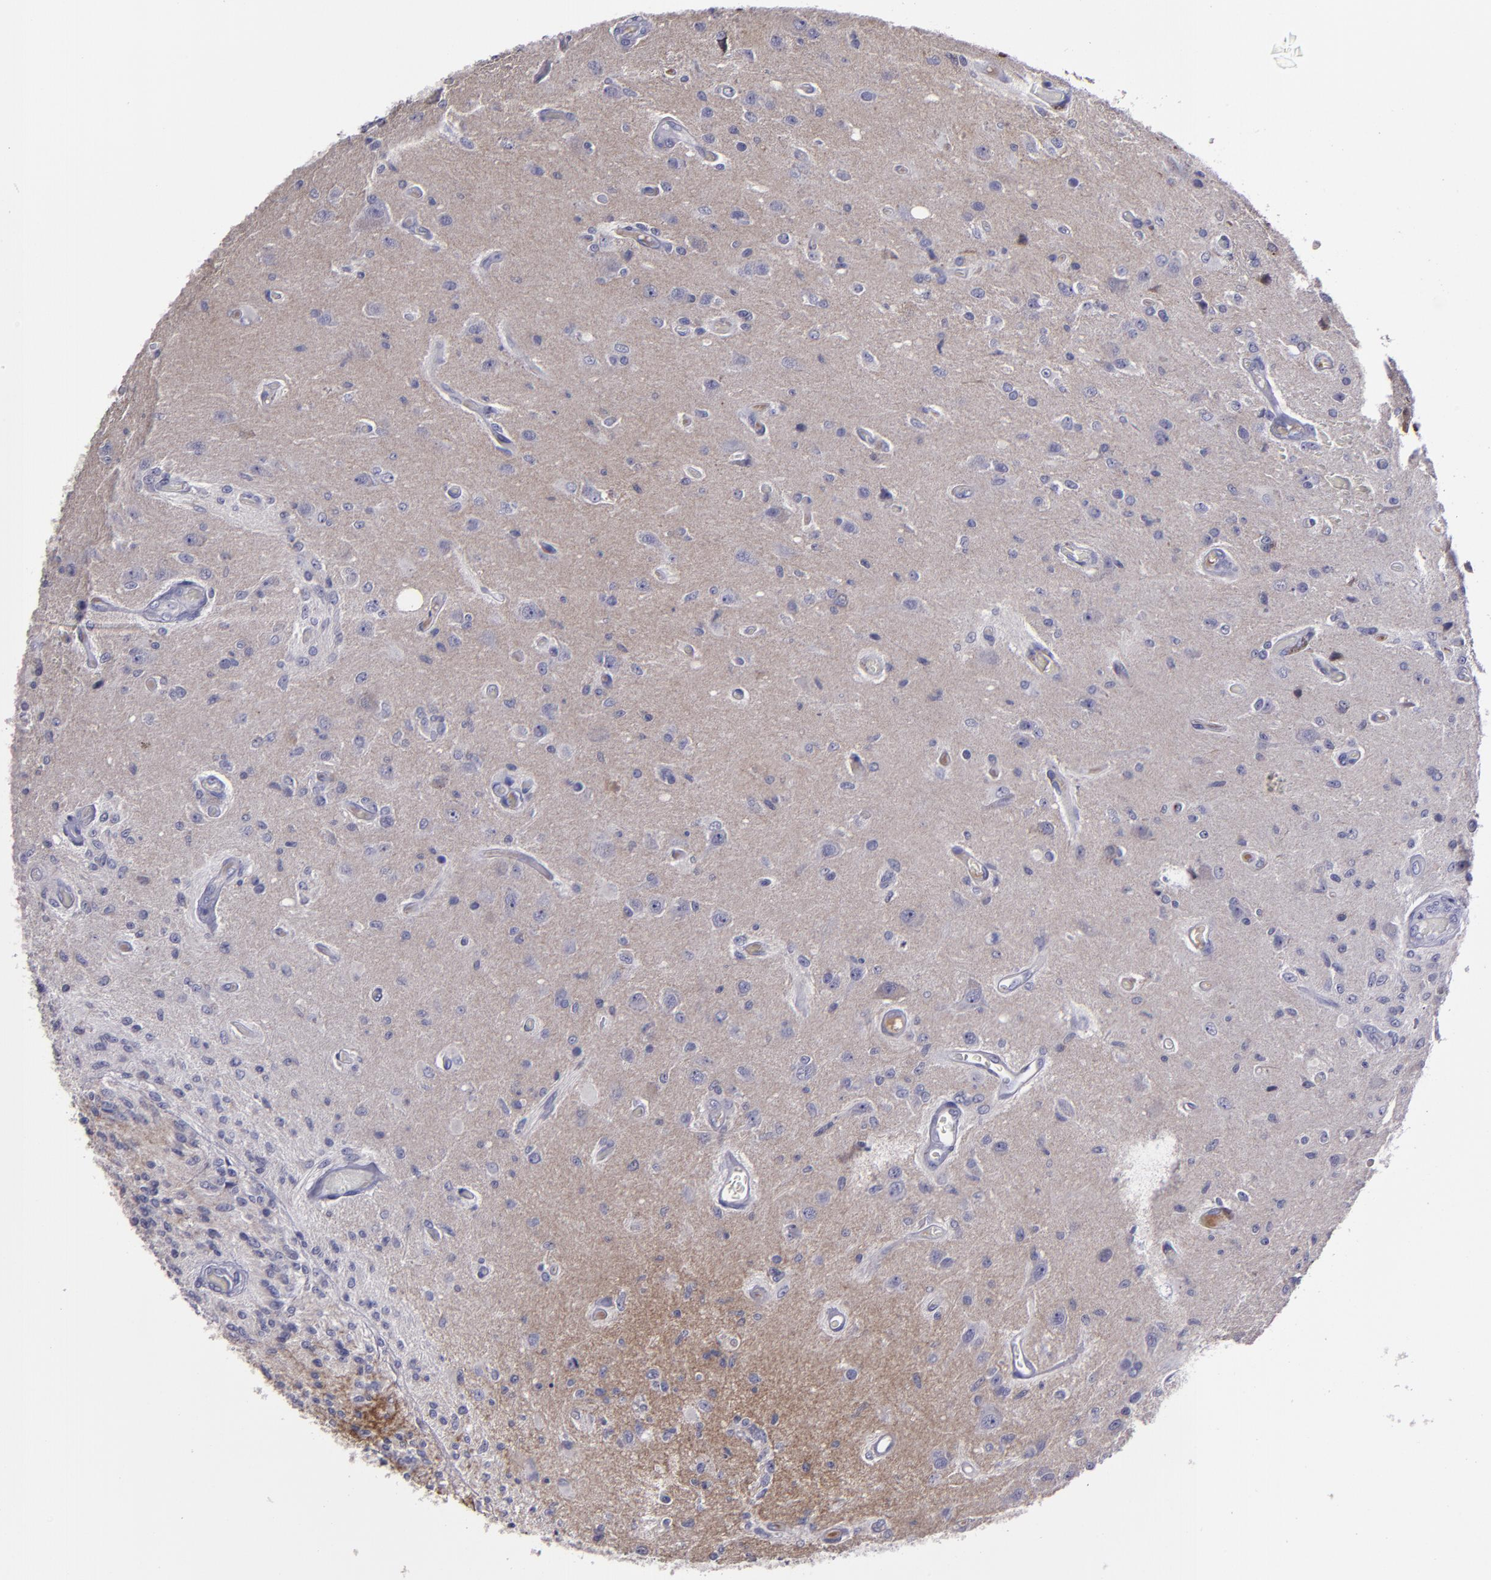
{"staining": {"intensity": "weak", "quantity": "25%-75%", "location": "cytoplasmic/membranous"}, "tissue": "glioma", "cell_type": "Tumor cells", "image_type": "cancer", "snomed": [{"axis": "morphology", "description": "Normal tissue, NOS"}, {"axis": "morphology", "description": "Glioma, malignant, High grade"}, {"axis": "topography", "description": "Cerebral cortex"}], "caption": "Immunohistochemical staining of high-grade glioma (malignant) shows low levels of weak cytoplasmic/membranous positivity in about 25%-75% of tumor cells.", "gene": "MASP1", "patient": {"sex": "male", "age": 77}}